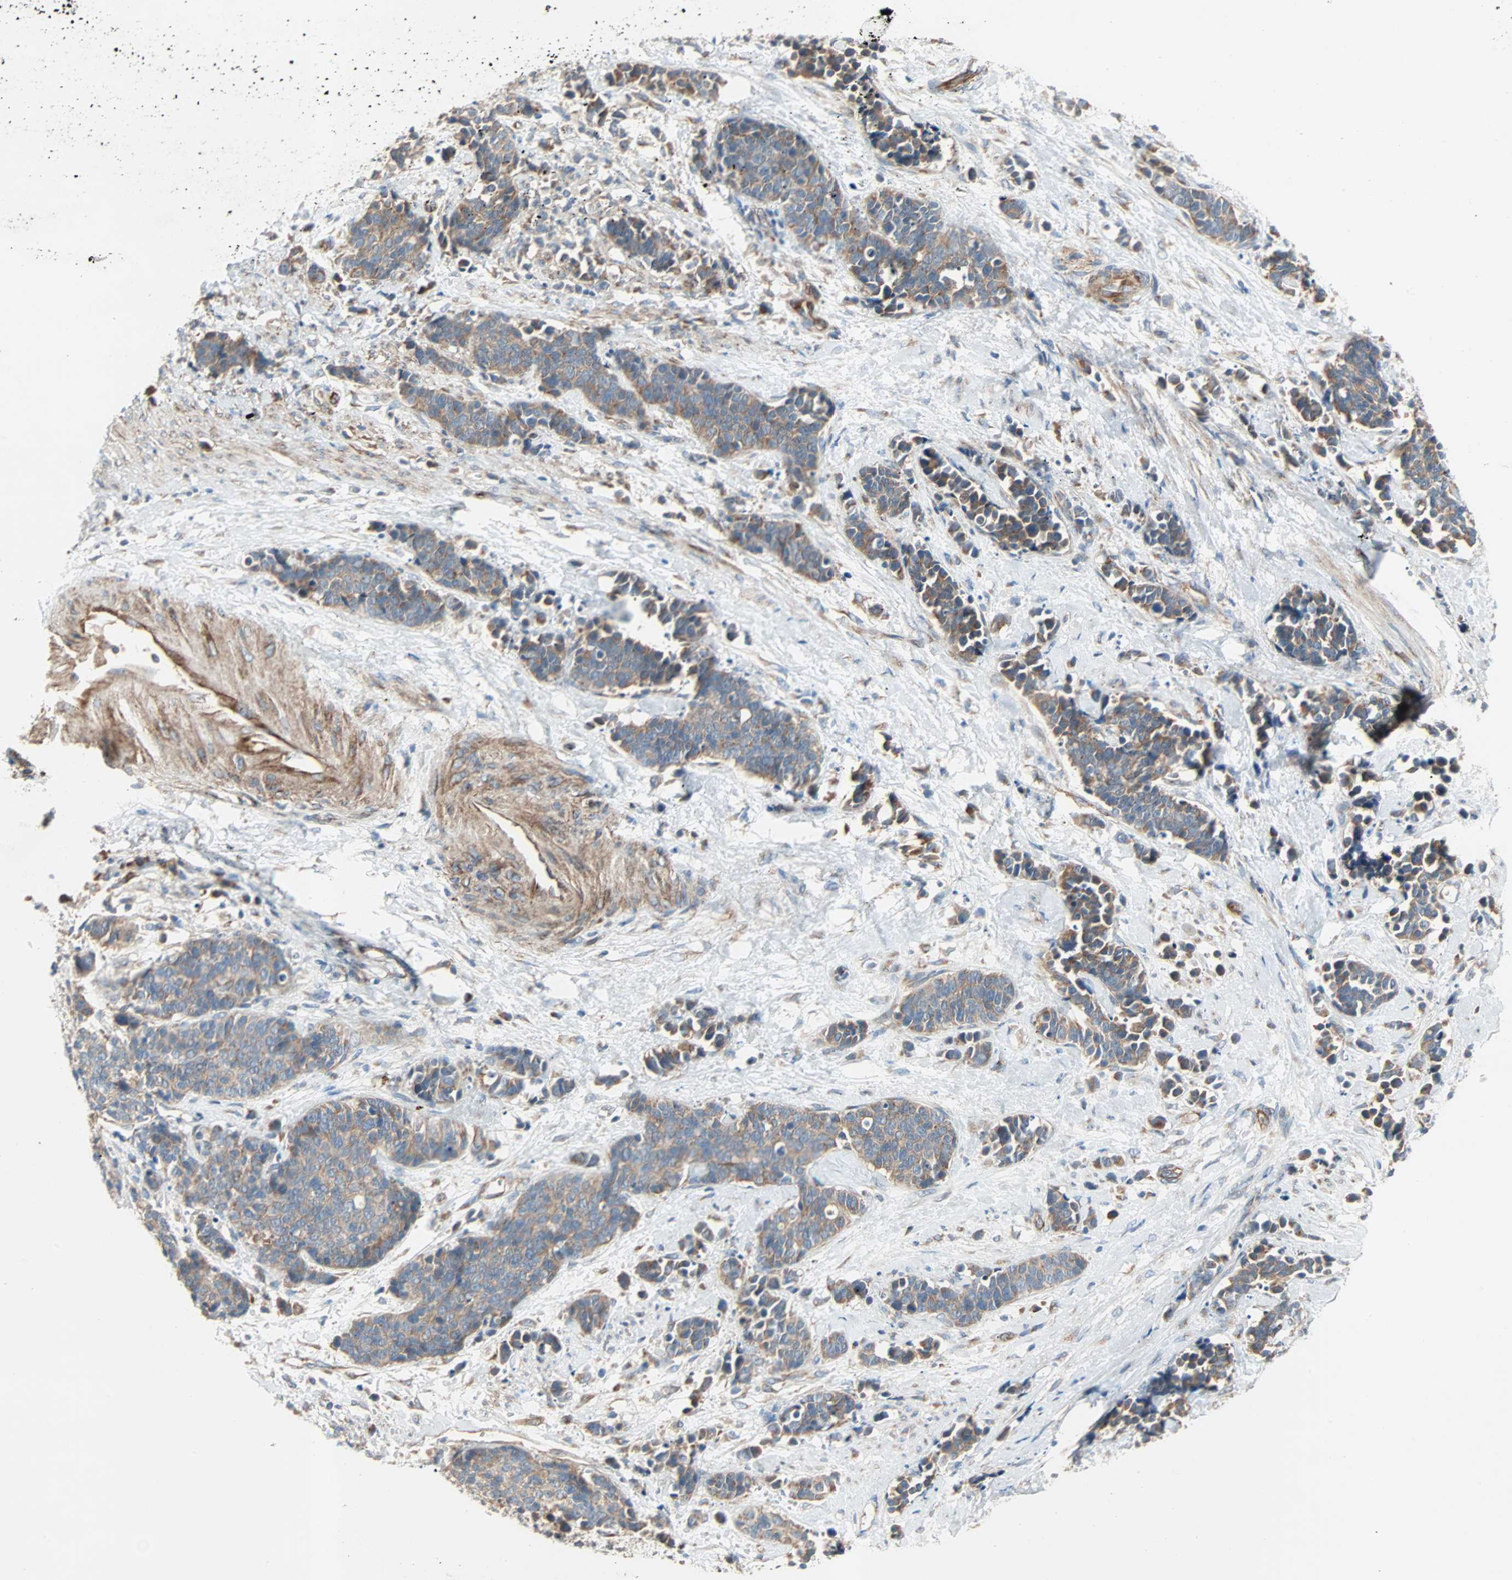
{"staining": {"intensity": "moderate", "quantity": ">75%", "location": "cytoplasmic/membranous"}, "tissue": "cervical cancer", "cell_type": "Tumor cells", "image_type": "cancer", "snomed": [{"axis": "morphology", "description": "Squamous cell carcinoma, NOS"}, {"axis": "topography", "description": "Cervix"}], "caption": "Protein staining by immunohistochemistry reveals moderate cytoplasmic/membranous staining in about >75% of tumor cells in cervical cancer (squamous cell carcinoma).", "gene": "XYLT1", "patient": {"sex": "female", "age": 35}}